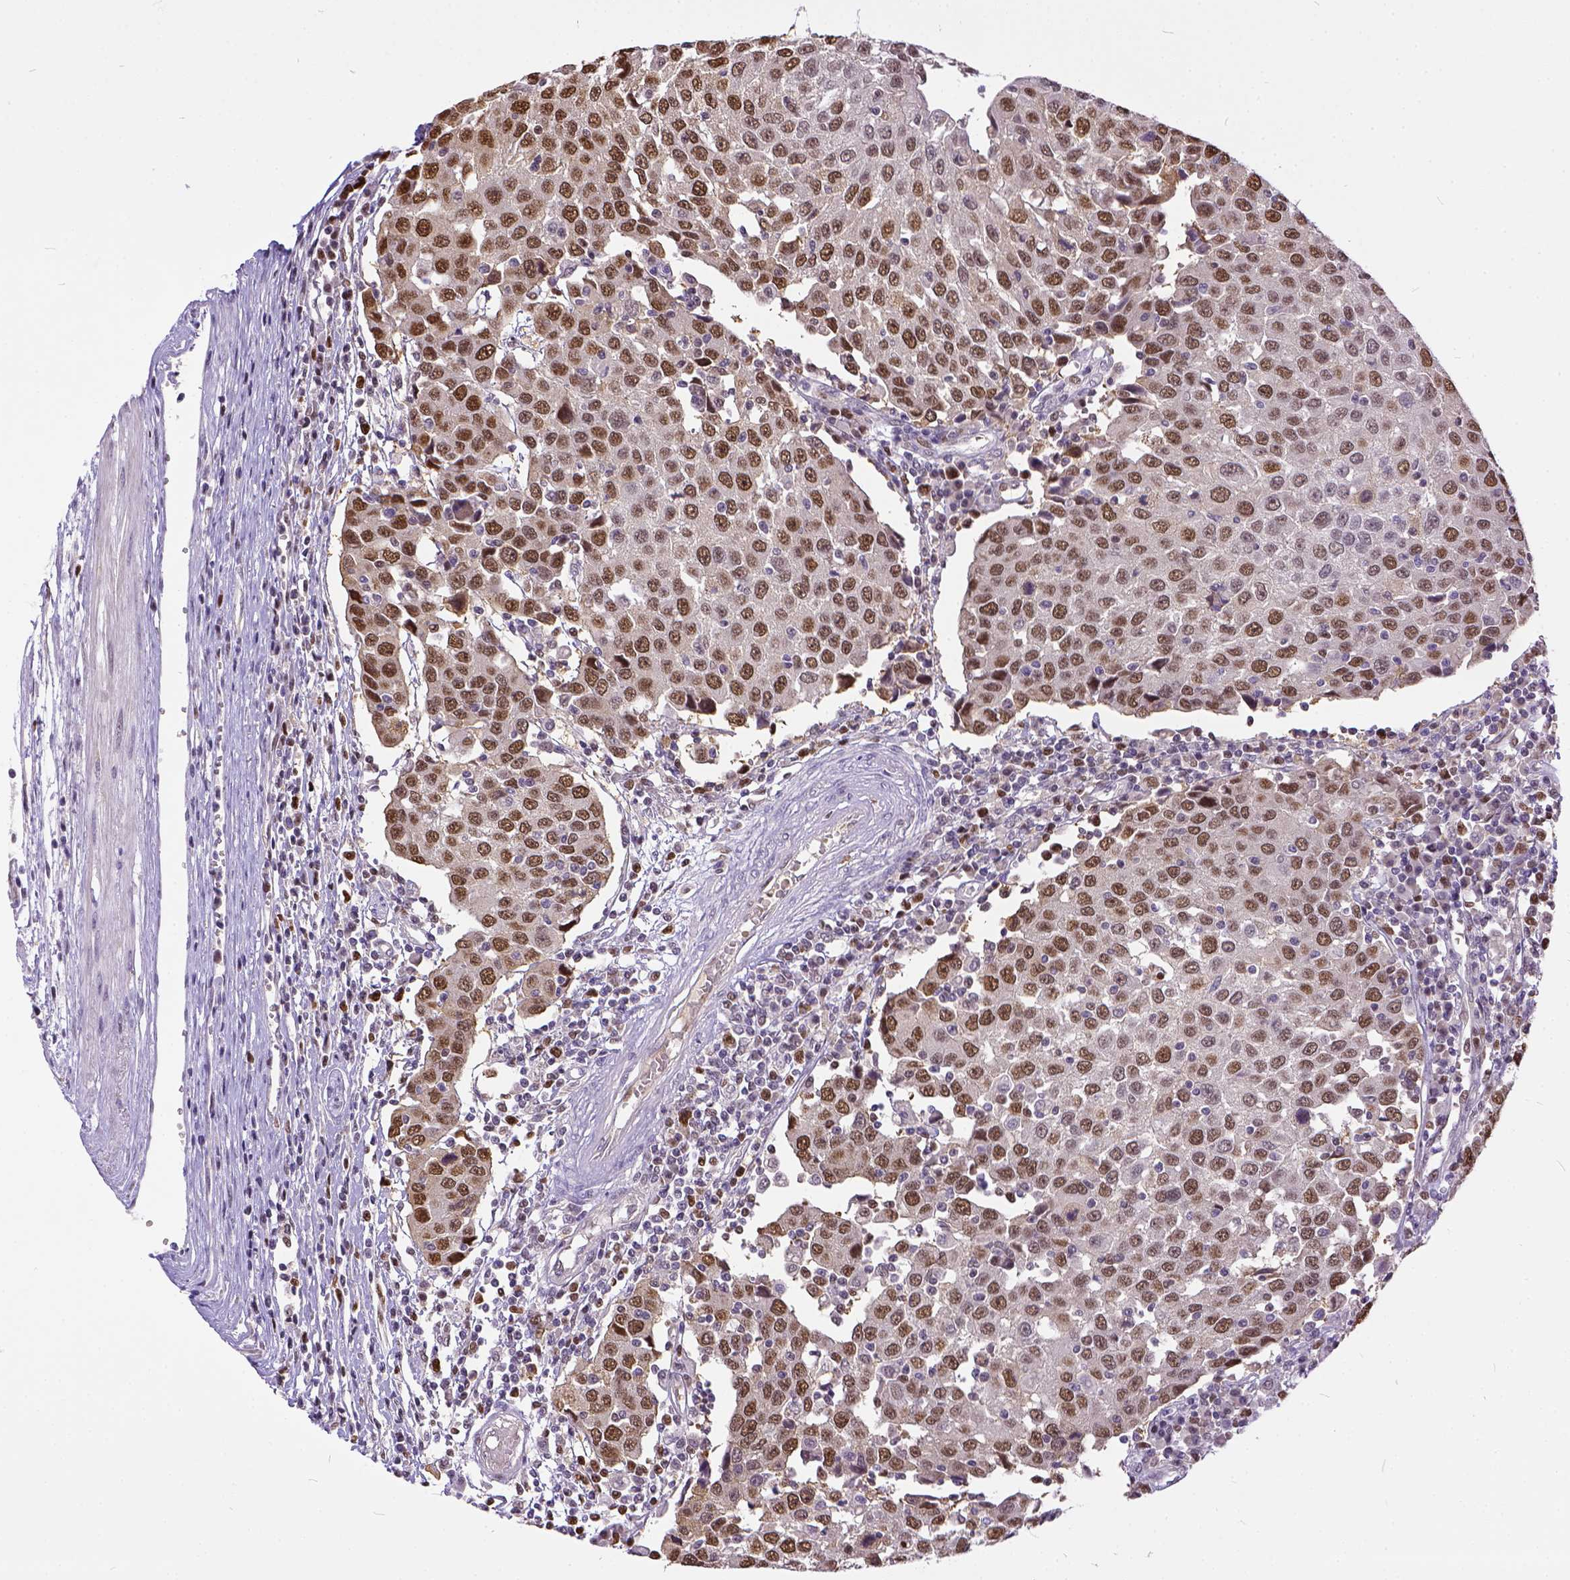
{"staining": {"intensity": "moderate", "quantity": ">75%", "location": "nuclear"}, "tissue": "urothelial cancer", "cell_type": "Tumor cells", "image_type": "cancer", "snomed": [{"axis": "morphology", "description": "Urothelial carcinoma, High grade"}, {"axis": "topography", "description": "Urinary bladder"}], "caption": "Immunohistochemistry (IHC) histopathology image of neoplastic tissue: human urothelial cancer stained using immunohistochemistry demonstrates medium levels of moderate protein expression localized specifically in the nuclear of tumor cells, appearing as a nuclear brown color.", "gene": "ERCC1", "patient": {"sex": "female", "age": 85}}